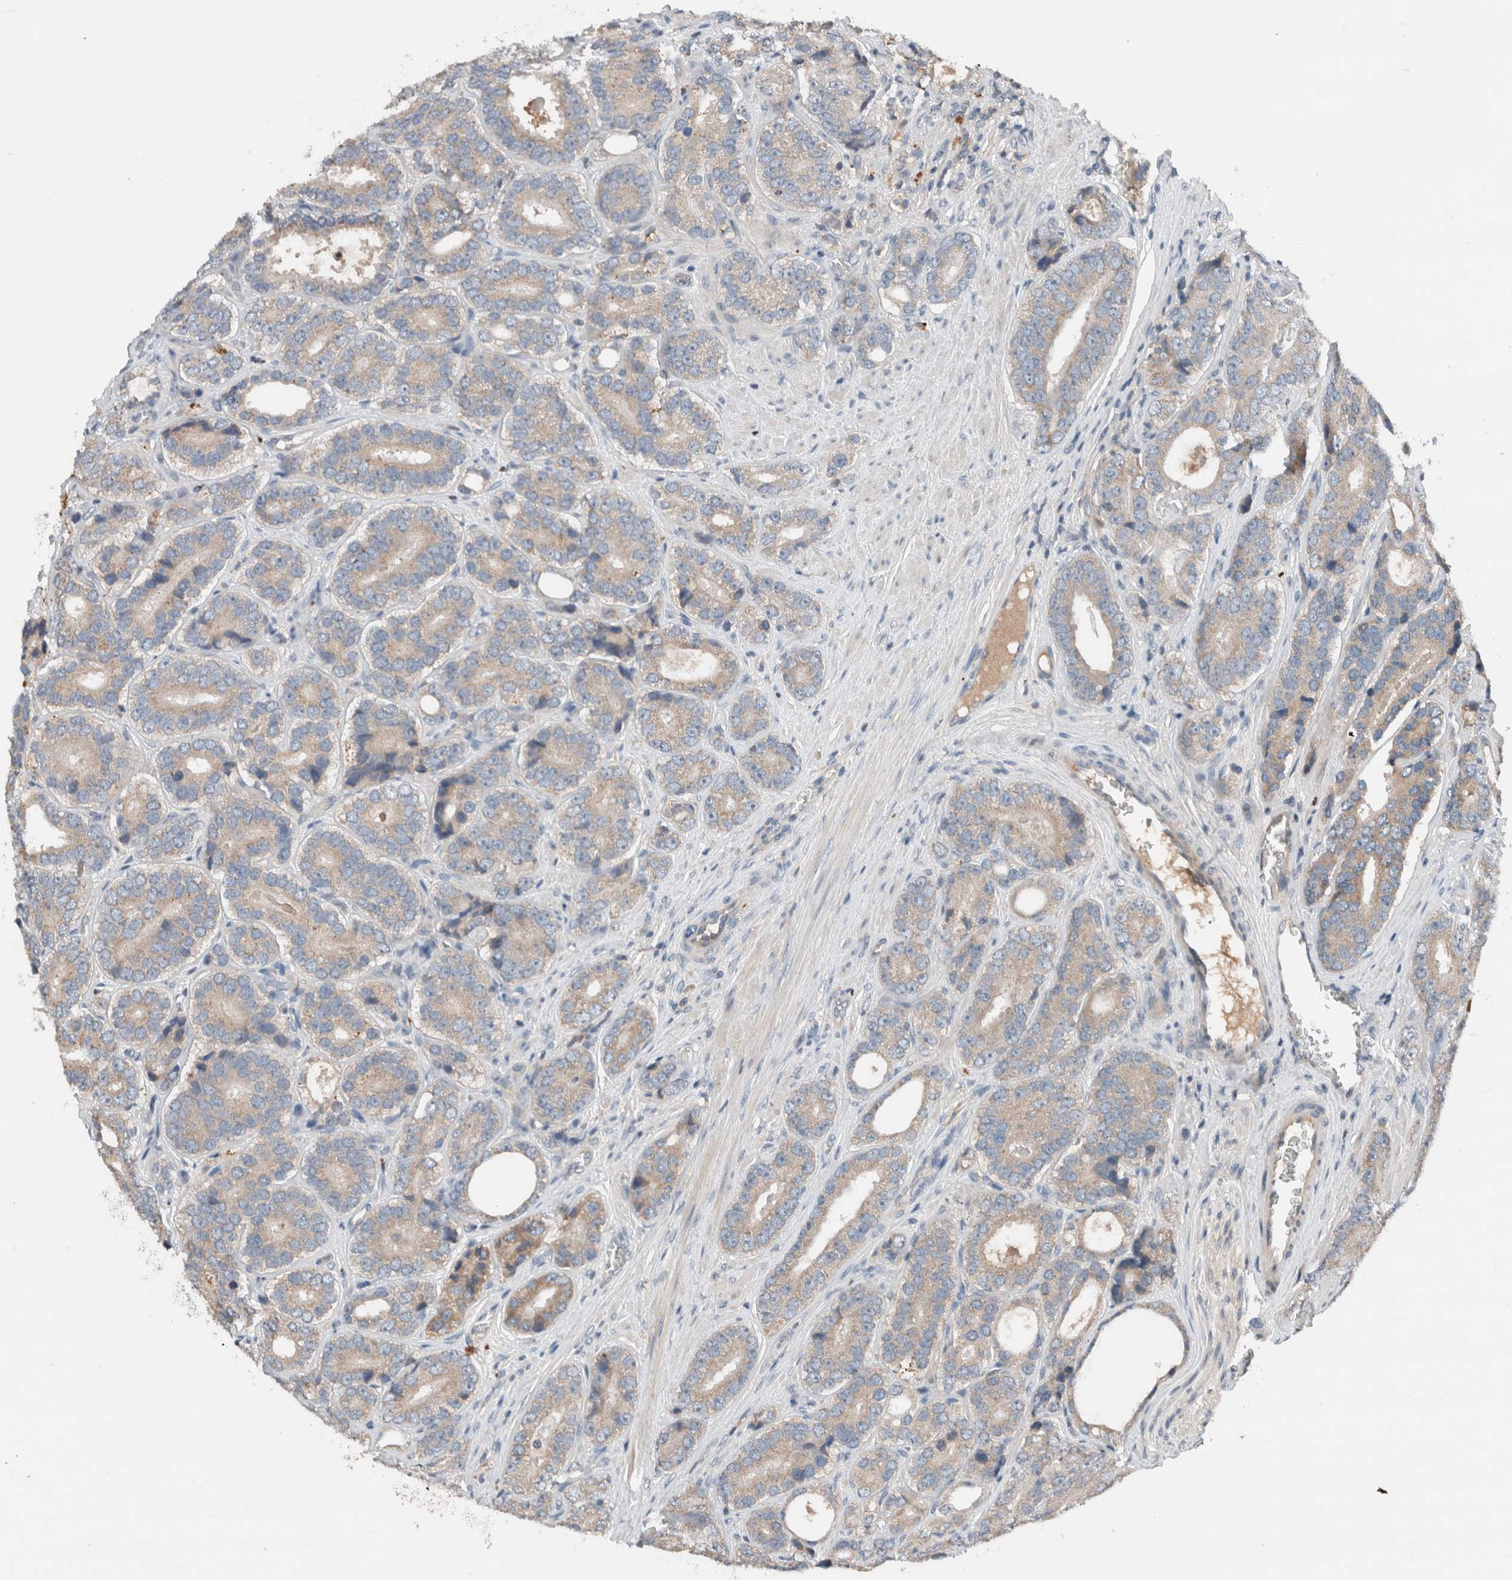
{"staining": {"intensity": "weak", "quantity": "<25%", "location": "cytoplasmic/membranous"}, "tissue": "prostate cancer", "cell_type": "Tumor cells", "image_type": "cancer", "snomed": [{"axis": "morphology", "description": "Adenocarcinoma, High grade"}, {"axis": "topography", "description": "Prostate"}], "caption": "The image displays no significant staining in tumor cells of prostate cancer.", "gene": "UGCG", "patient": {"sex": "male", "age": 56}}